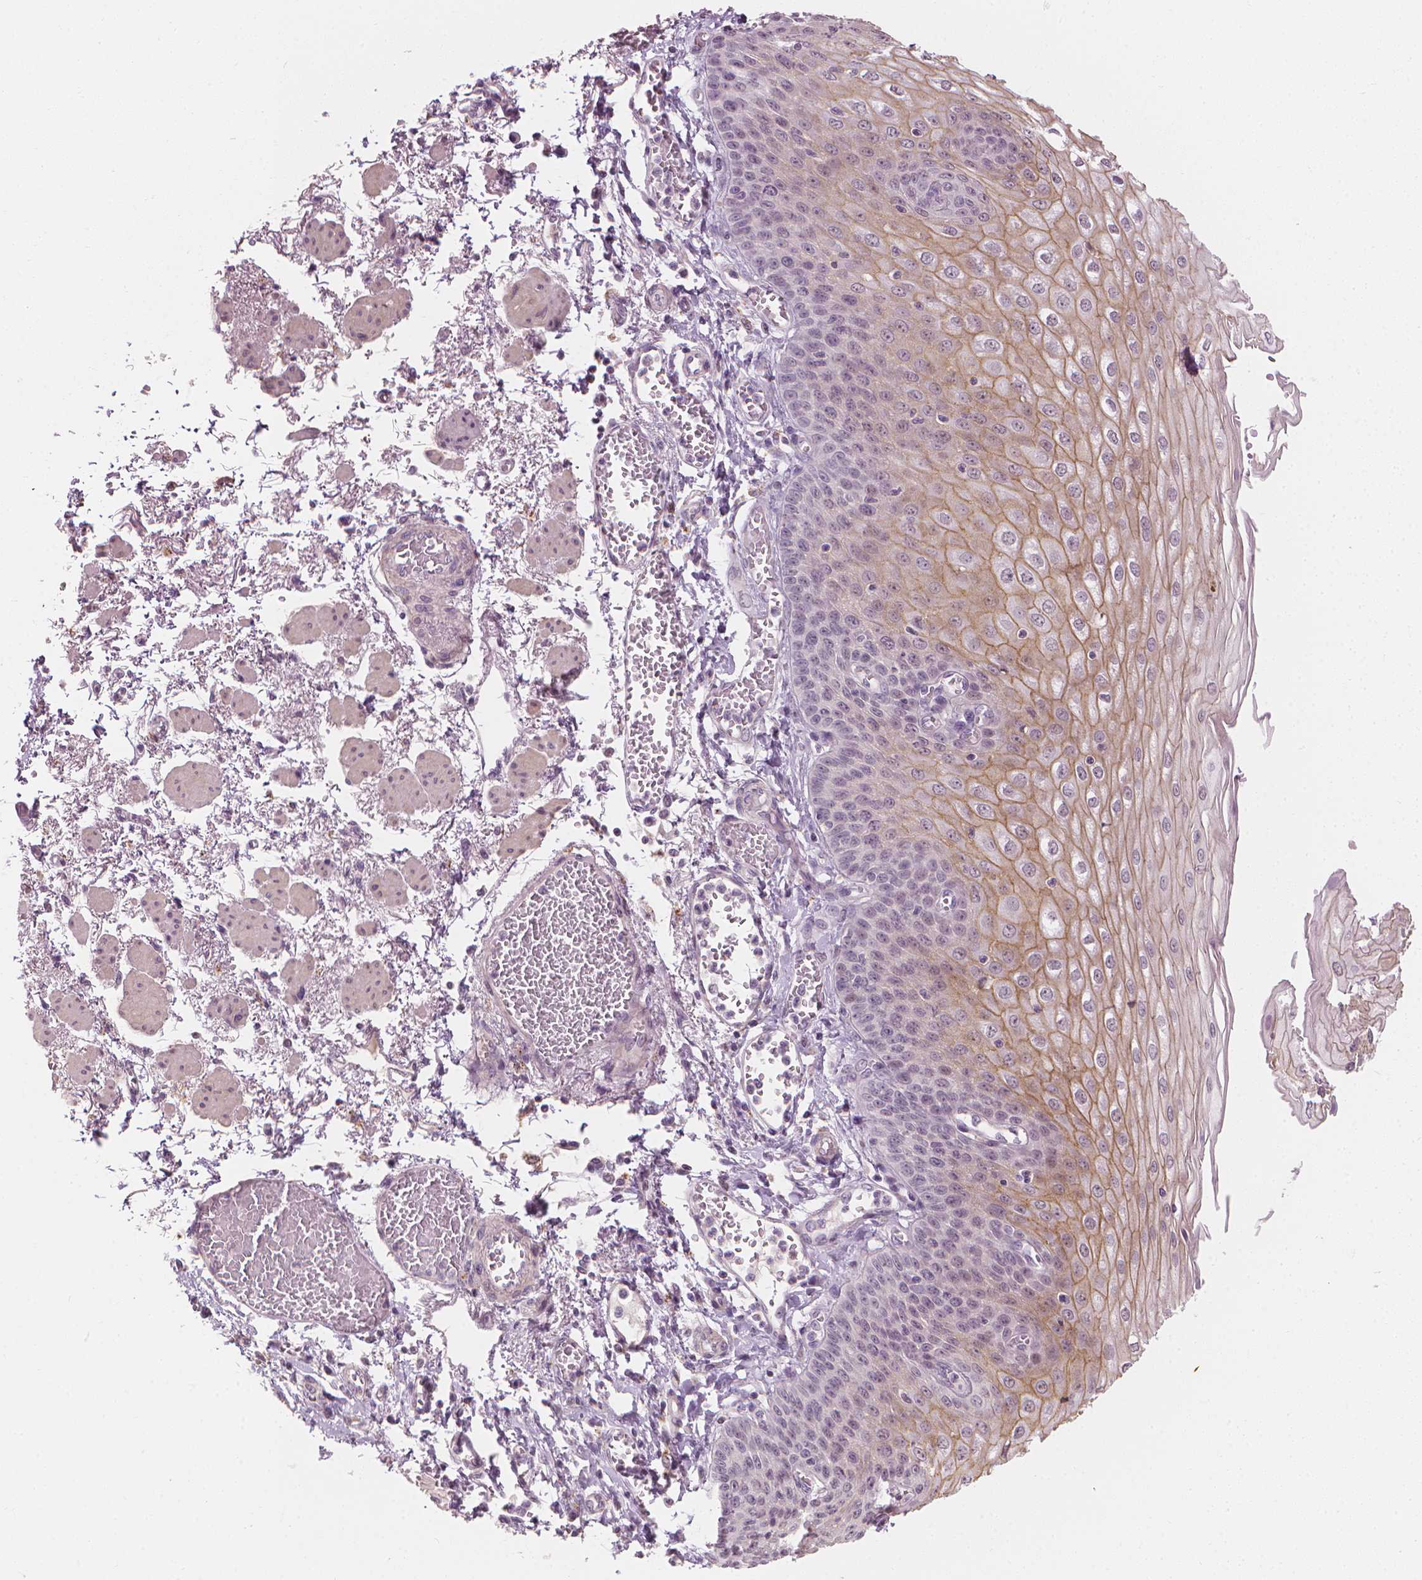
{"staining": {"intensity": "moderate", "quantity": "25%-75%", "location": "cytoplasmic/membranous"}, "tissue": "esophagus", "cell_type": "Squamous epithelial cells", "image_type": "normal", "snomed": [{"axis": "morphology", "description": "Normal tissue, NOS"}, {"axis": "morphology", "description": "Adenocarcinoma, NOS"}, {"axis": "topography", "description": "Esophagus"}], "caption": "Esophagus stained for a protein reveals moderate cytoplasmic/membranous positivity in squamous epithelial cells. (Brightfield microscopy of DAB IHC at high magnification).", "gene": "SAXO2", "patient": {"sex": "male", "age": 81}}